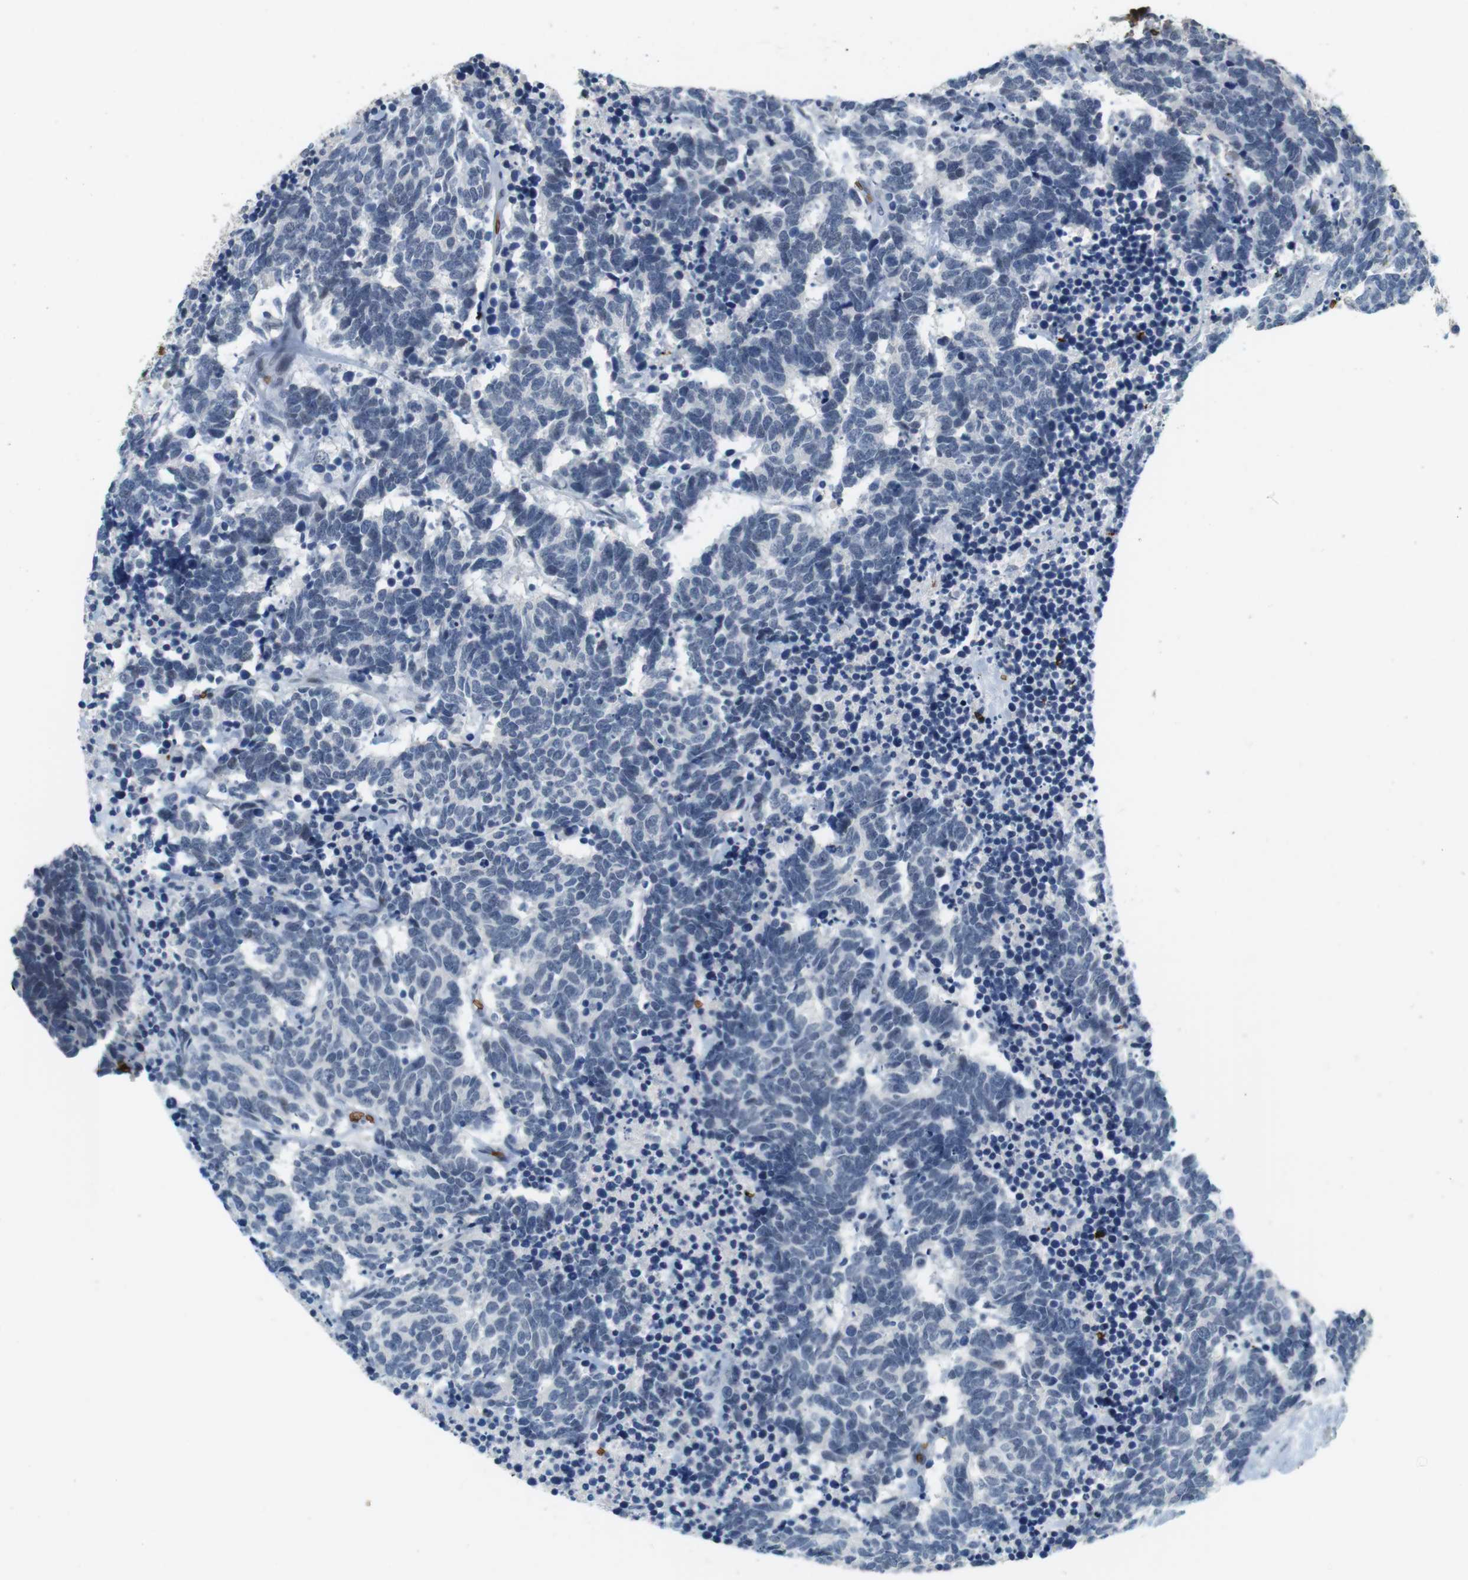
{"staining": {"intensity": "negative", "quantity": "none", "location": "none"}, "tissue": "carcinoid", "cell_type": "Tumor cells", "image_type": "cancer", "snomed": [{"axis": "morphology", "description": "Carcinoma, NOS"}, {"axis": "morphology", "description": "Carcinoid, malignant, NOS"}, {"axis": "topography", "description": "Urinary bladder"}], "caption": "Human carcinoid stained for a protein using immunohistochemistry (IHC) reveals no expression in tumor cells.", "gene": "SLC4A1", "patient": {"sex": "male", "age": 57}}